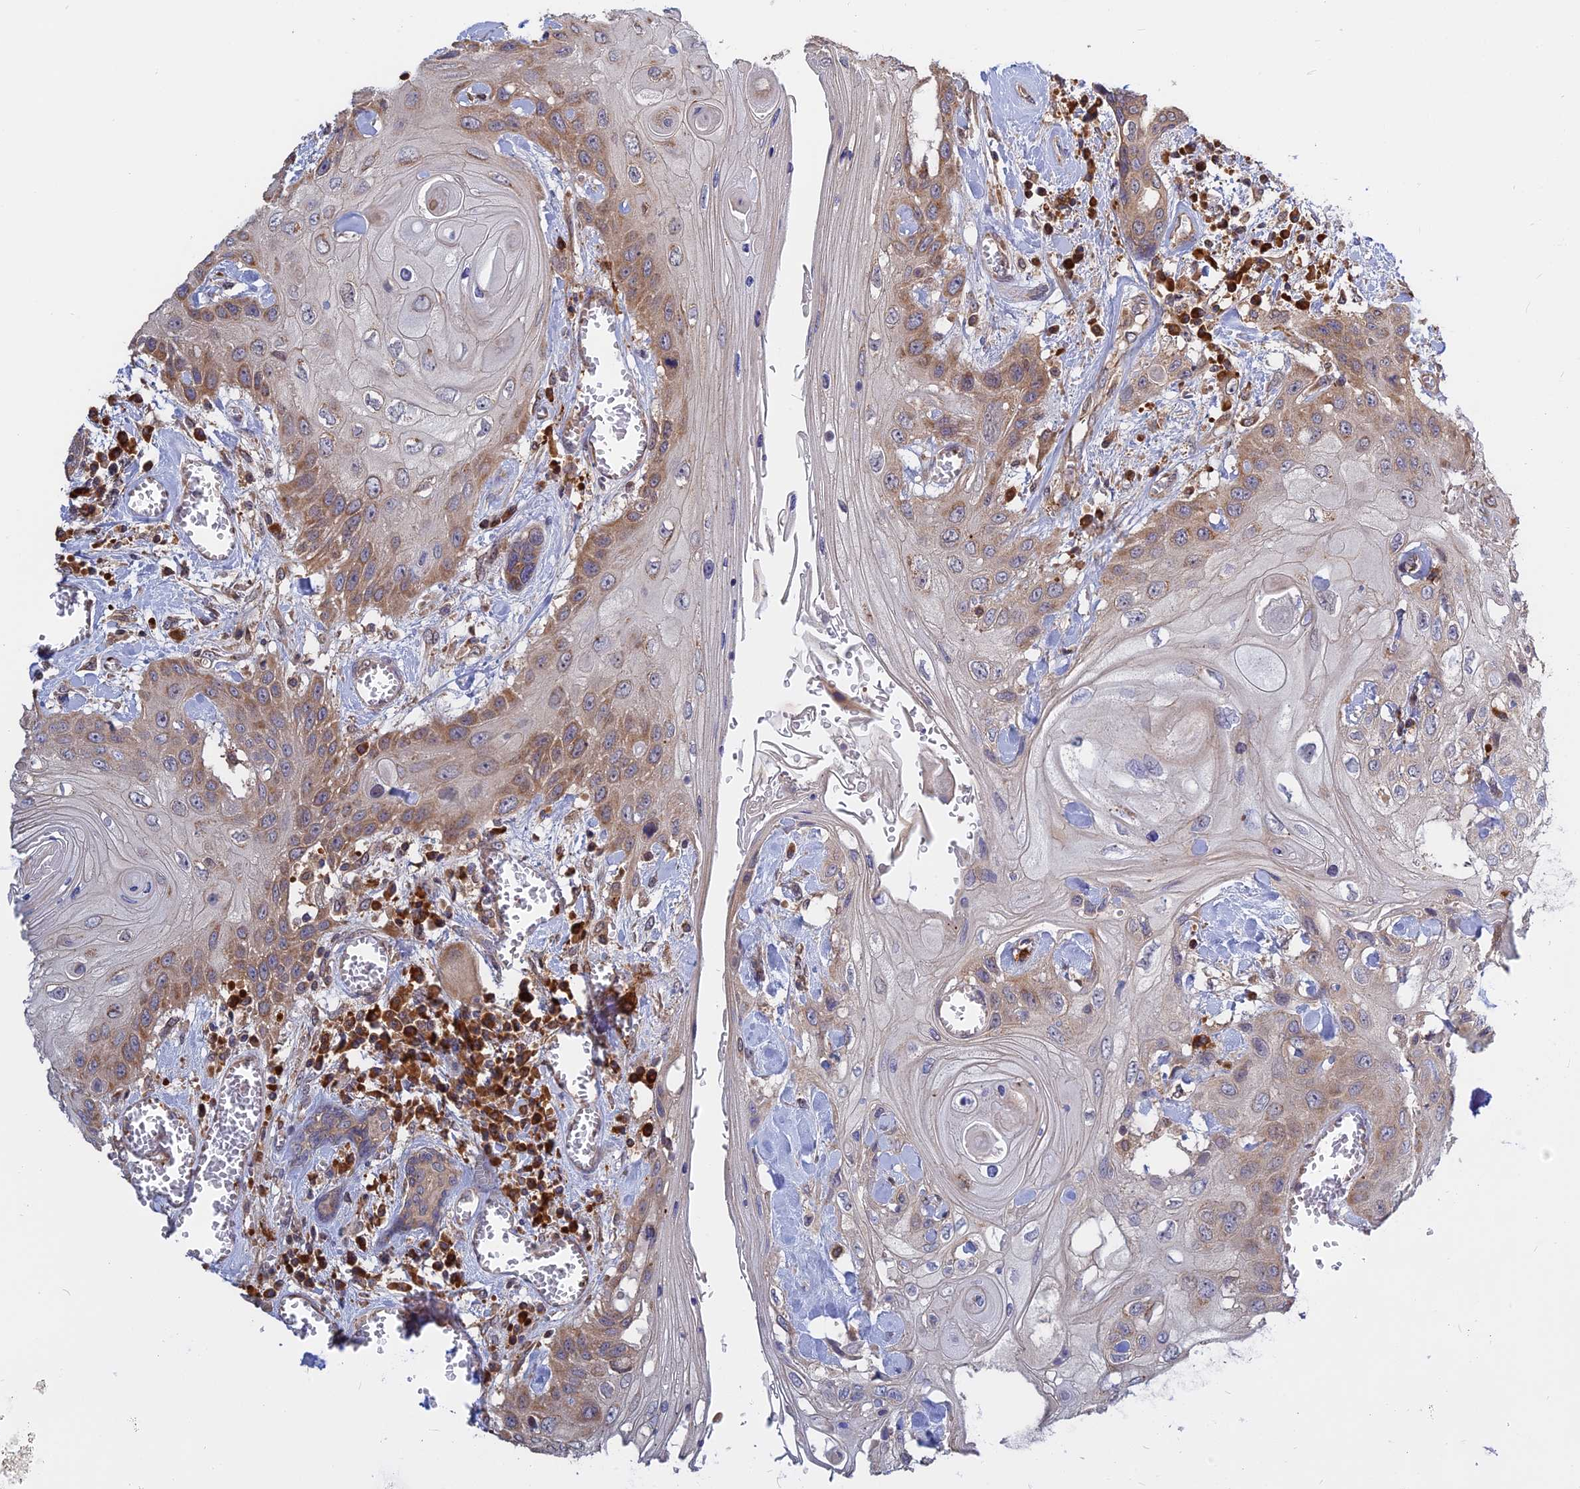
{"staining": {"intensity": "moderate", "quantity": "25%-75%", "location": "cytoplasmic/membranous"}, "tissue": "head and neck cancer", "cell_type": "Tumor cells", "image_type": "cancer", "snomed": [{"axis": "morphology", "description": "Squamous cell carcinoma, NOS"}, {"axis": "topography", "description": "Head-Neck"}], "caption": "Brown immunohistochemical staining in human squamous cell carcinoma (head and neck) demonstrates moderate cytoplasmic/membranous positivity in approximately 25%-75% of tumor cells. (DAB (3,3'-diaminobenzidine) IHC, brown staining for protein, blue staining for nuclei).", "gene": "IL21R", "patient": {"sex": "female", "age": 43}}